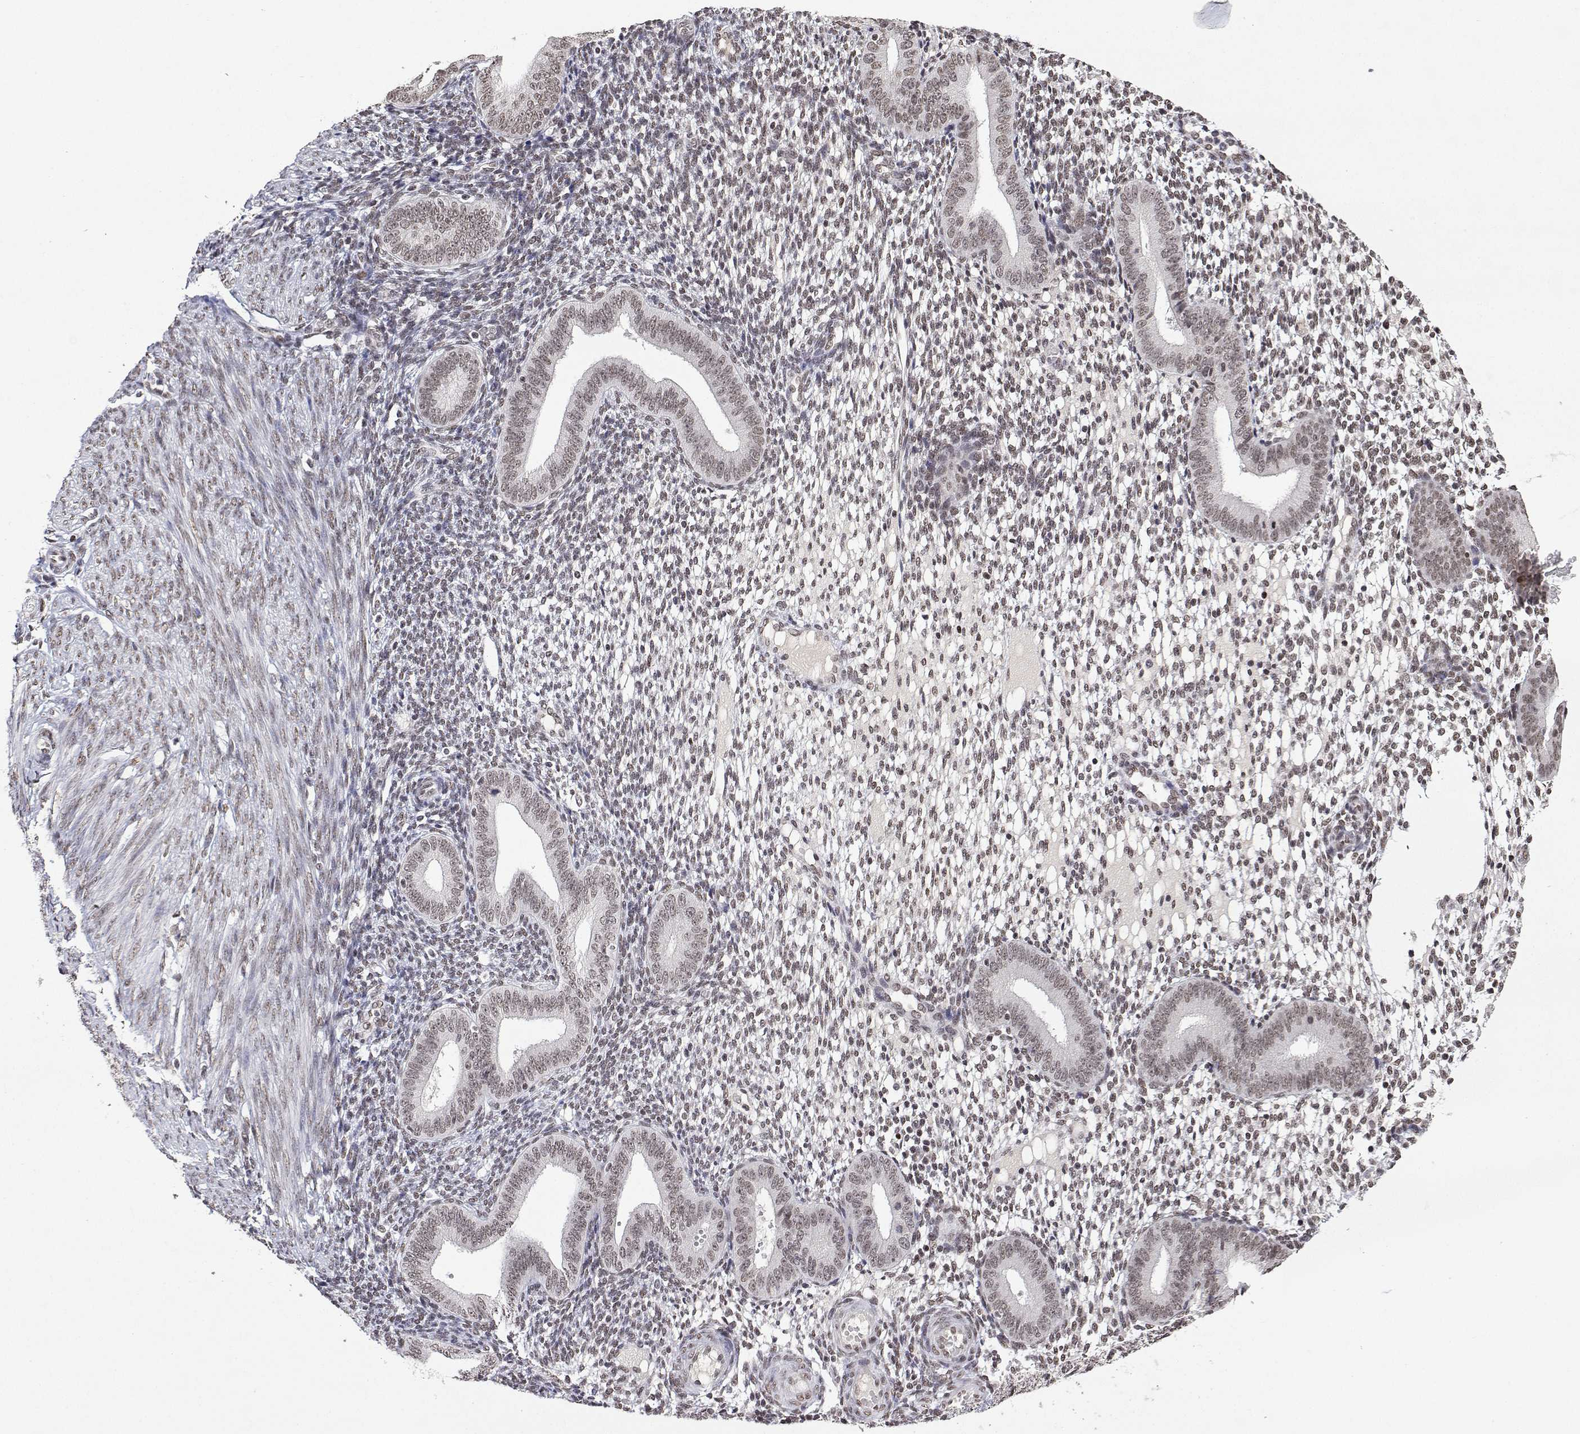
{"staining": {"intensity": "weak", "quantity": "25%-75%", "location": "nuclear"}, "tissue": "endometrium", "cell_type": "Cells in endometrial stroma", "image_type": "normal", "snomed": [{"axis": "morphology", "description": "Normal tissue, NOS"}, {"axis": "topography", "description": "Endometrium"}], "caption": "A micrograph of human endometrium stained for a protein demonstrates weak nuclear brown staining in cells in endometrial stroma.", "gene": "XPC", "patient": {"sex": "female", "age": 40}}